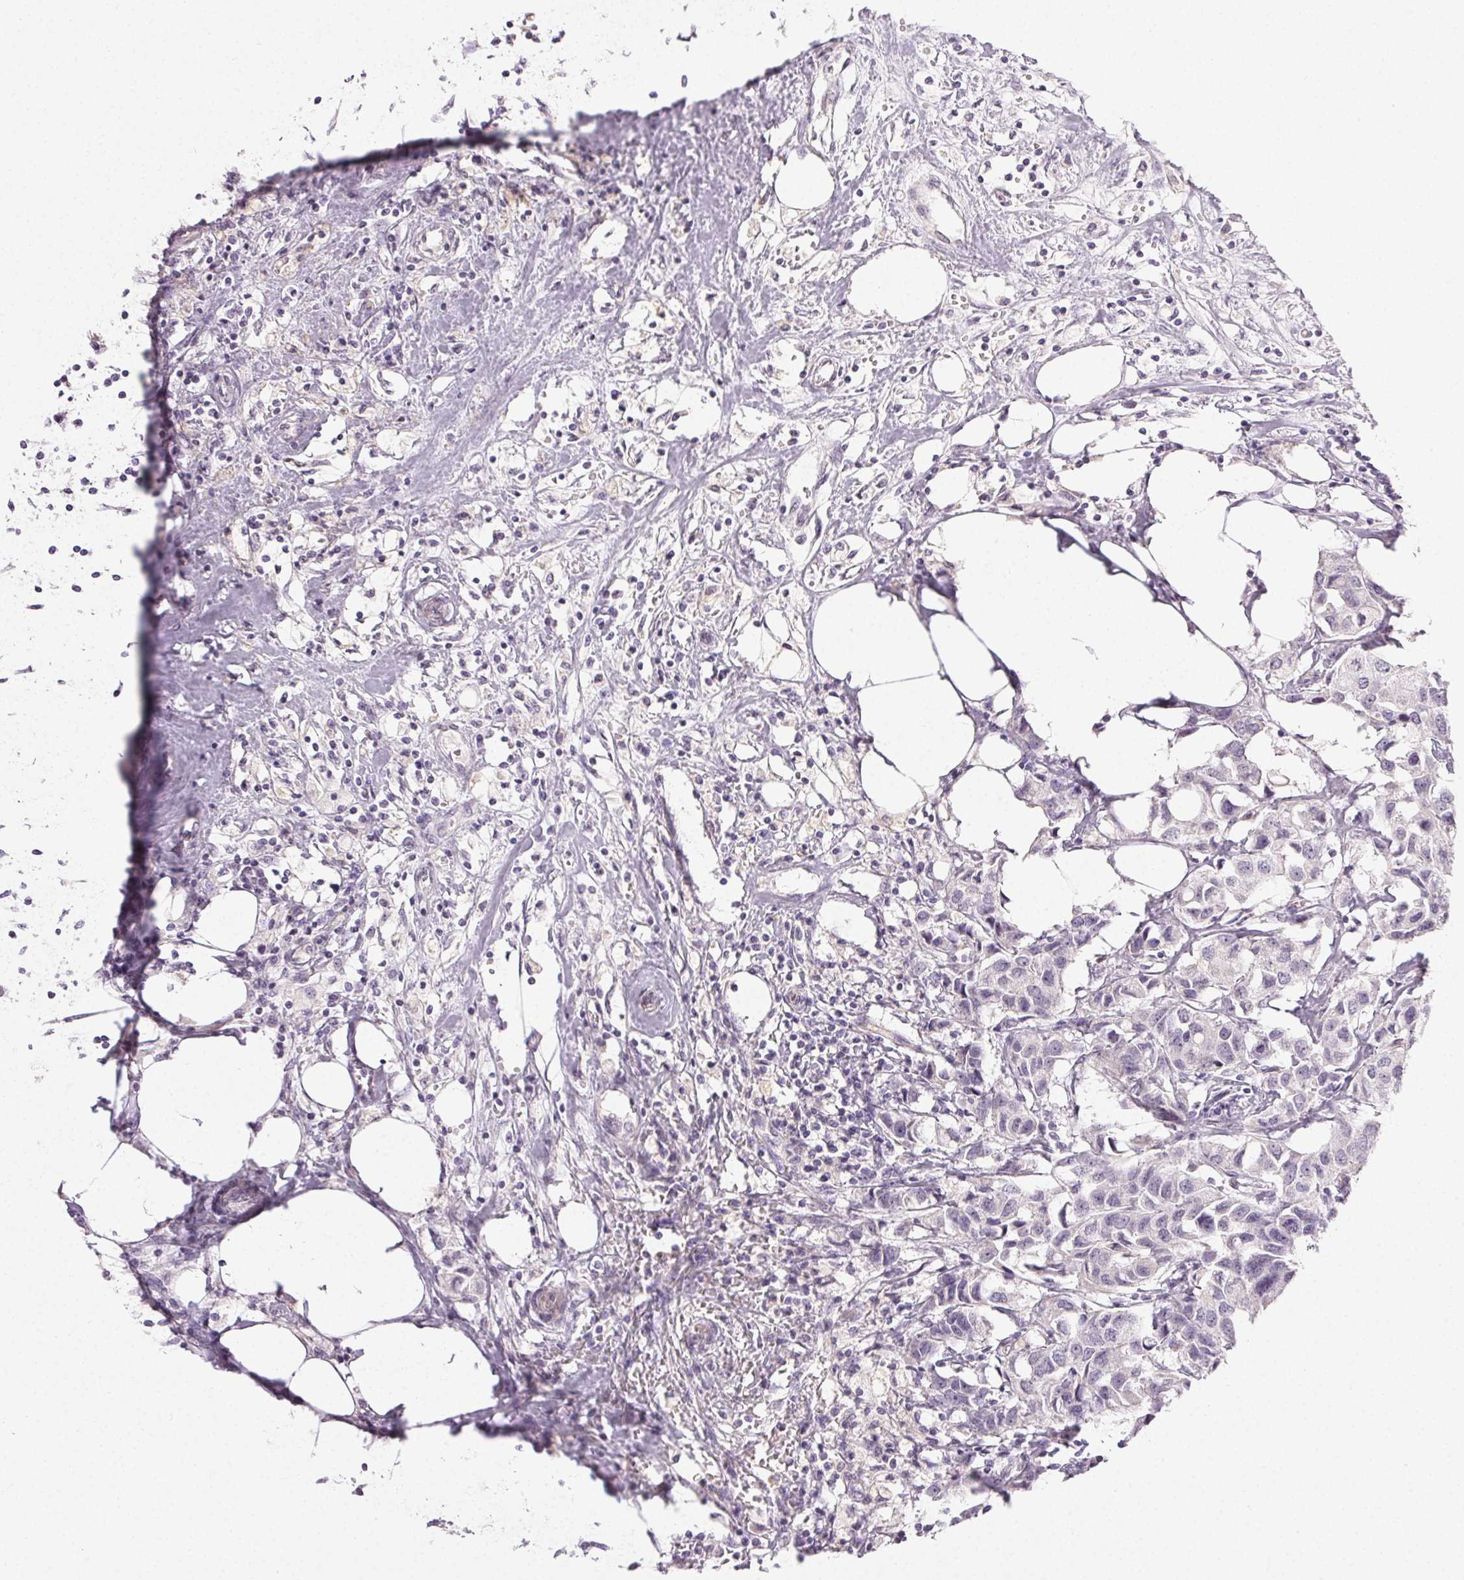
{"staining": {"intensity": "negative", "quantity": "none", "location": "none"}, "tissue": "breast cancer", "cell_type": "Tumor cells", "image_type": "cancer", "snomed": [{"axis": "morphology", "description": "Duct carcinoma"}, {"axis": "topography", "description": "Breast"}], "caption": "There is no significant staining in tumor cells of breast cancer.", "gene": "PLCB1", "patient": {"sex": "female", "age": 80}}